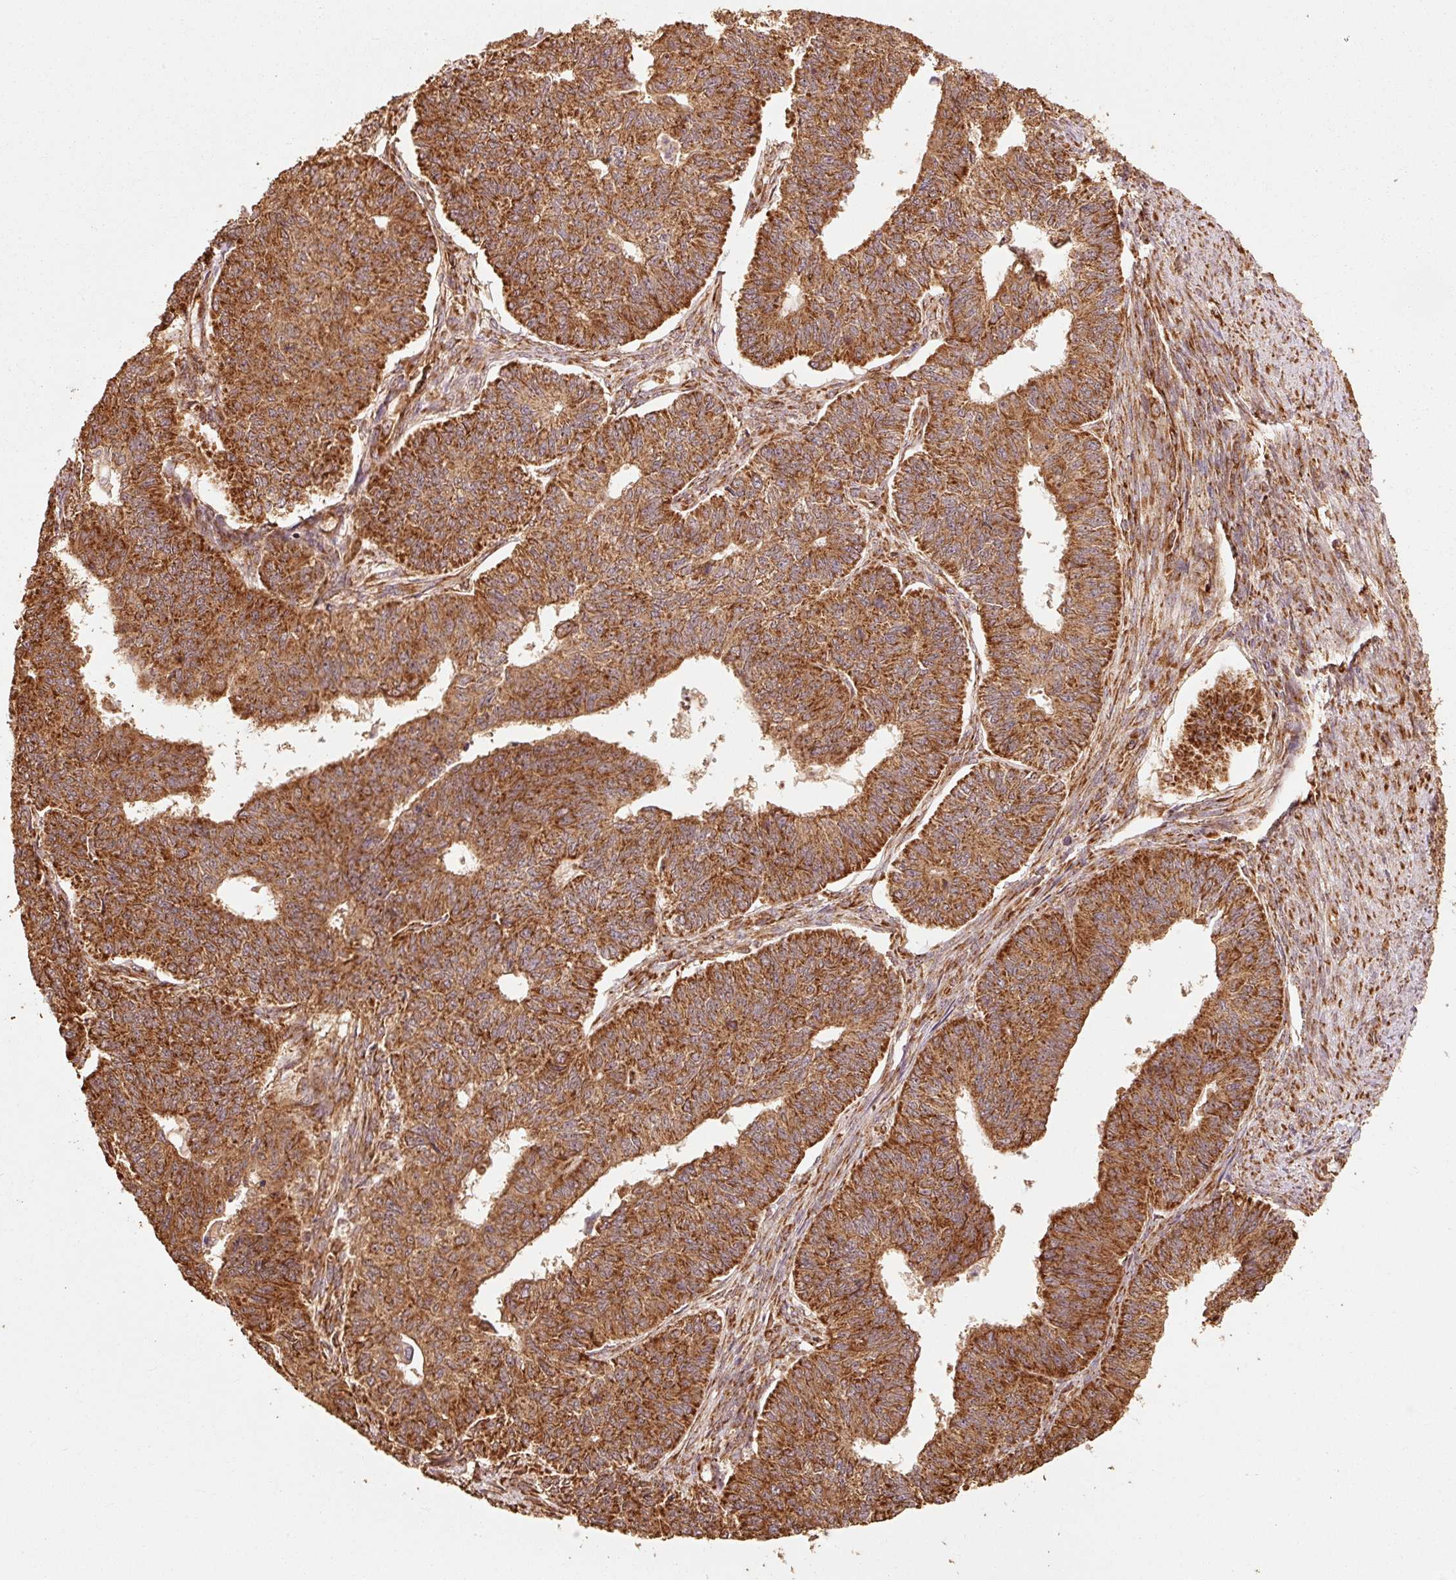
{"staining": {"intensity": "strong", "quantity": ">75%", "location": "cytoplasmic/membranous"}, "tissue": "endometrial cancer", "cell_type": "Tumor cells", "image_type": "cancer", "snomed": [{"axis": "morphology", "description": "Adenocarcinoma, NOS"}, {"axis": "topography", "description": "Endometrium"}], "caption": "A photomicrograph showing strong cytoplasmic/membranous staining in approximately >75% of tumor cells in endometrial adenocarcinoma, as visualized by brown immunohistochemical staining.", "gene": "MRPL16", "patient": {"sex": "female", "age": 32}}